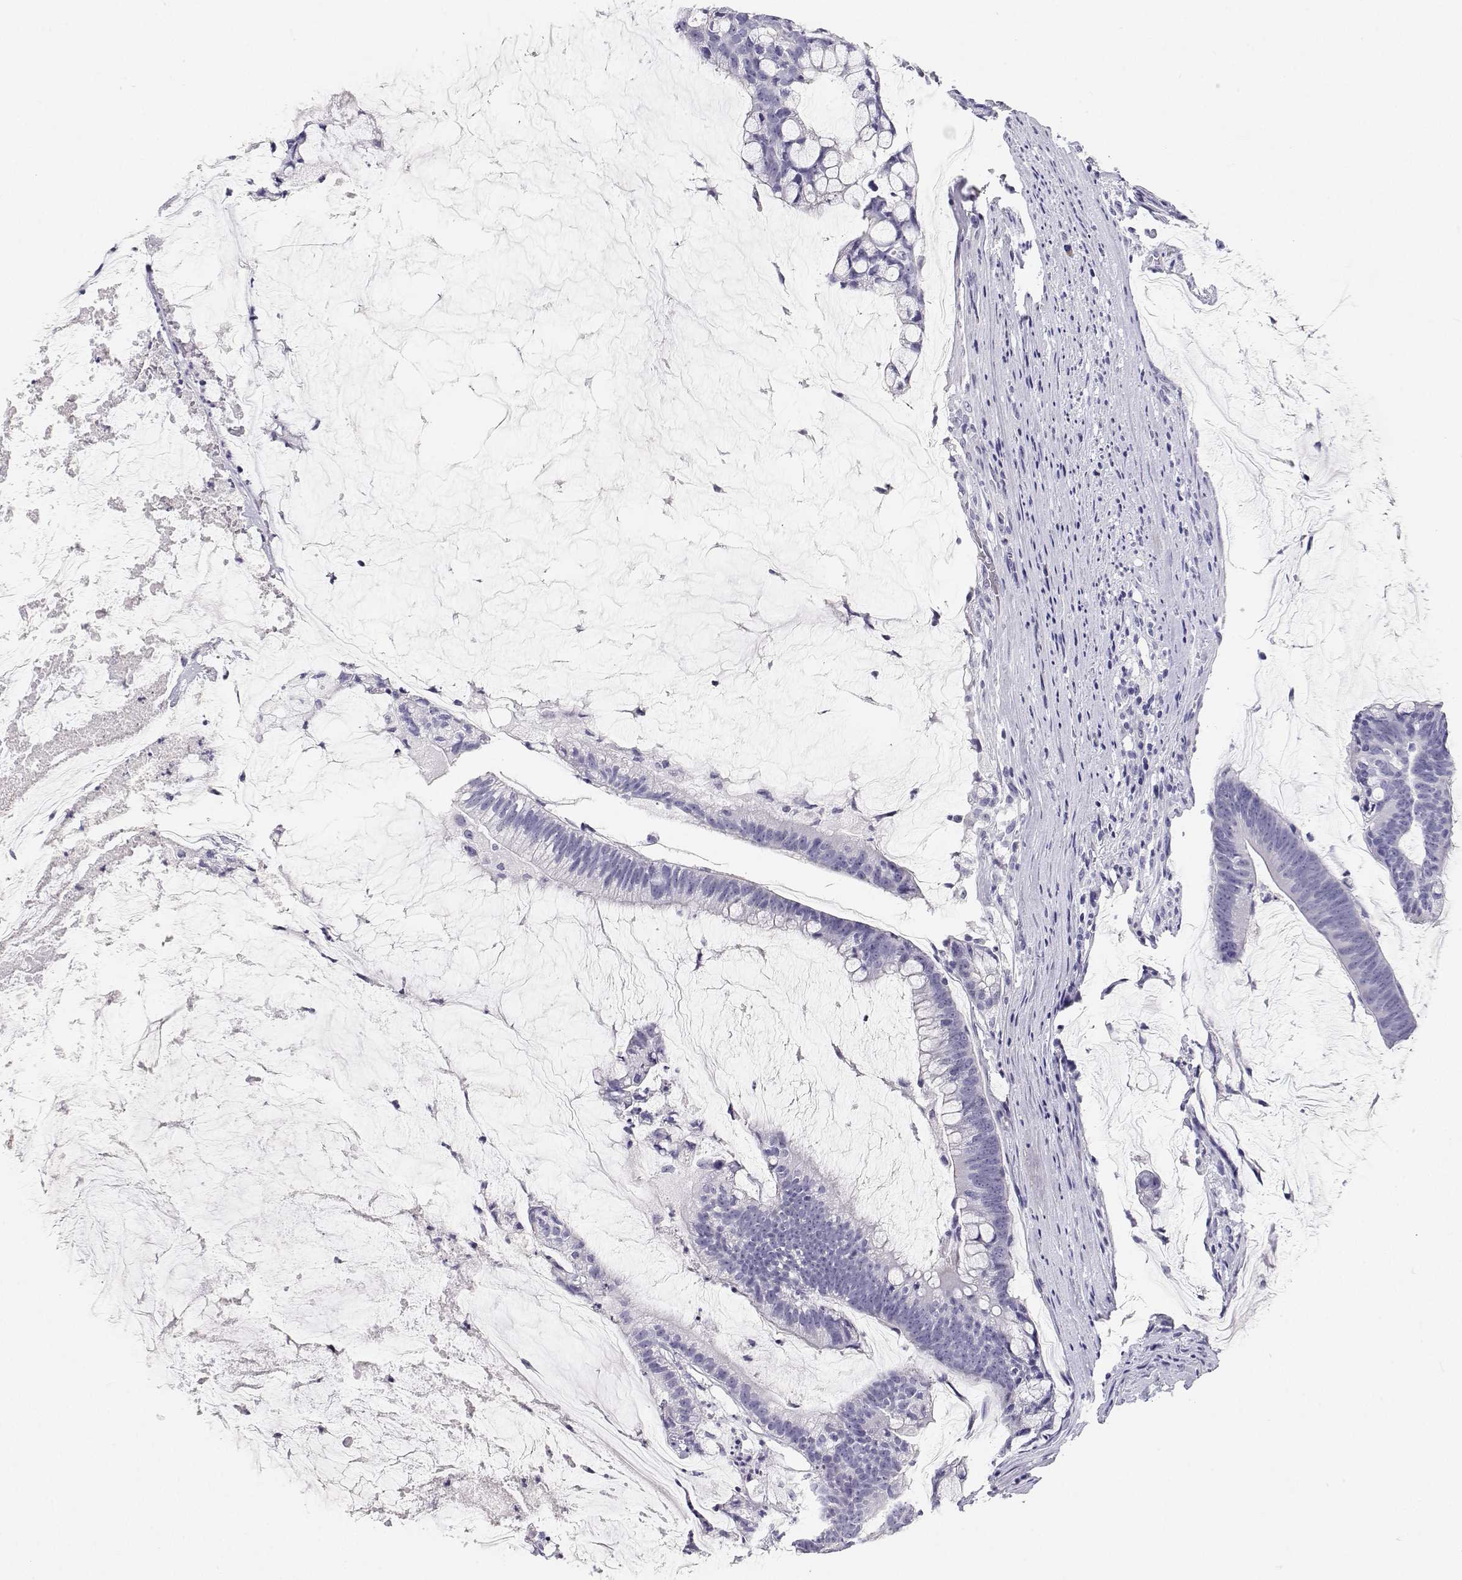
{"staining": {"intensity": "negative", "quantity": "none", "location": "none"}, "tissue": "colorectal cancer", "cell_type": "Tumor cells", "image_type": "cancer", "snomed": [{"axis": "morphology", "description": "Adenocarcinoma, NOS"}, {"axis": "topography", "description": "Colon"}], "caption": "IHC of adenocarcinoma (colorectal) exhibits no expression in tumor cells.", "gene": "BHMT", "patient": {"sex": "male", "age": 62}}